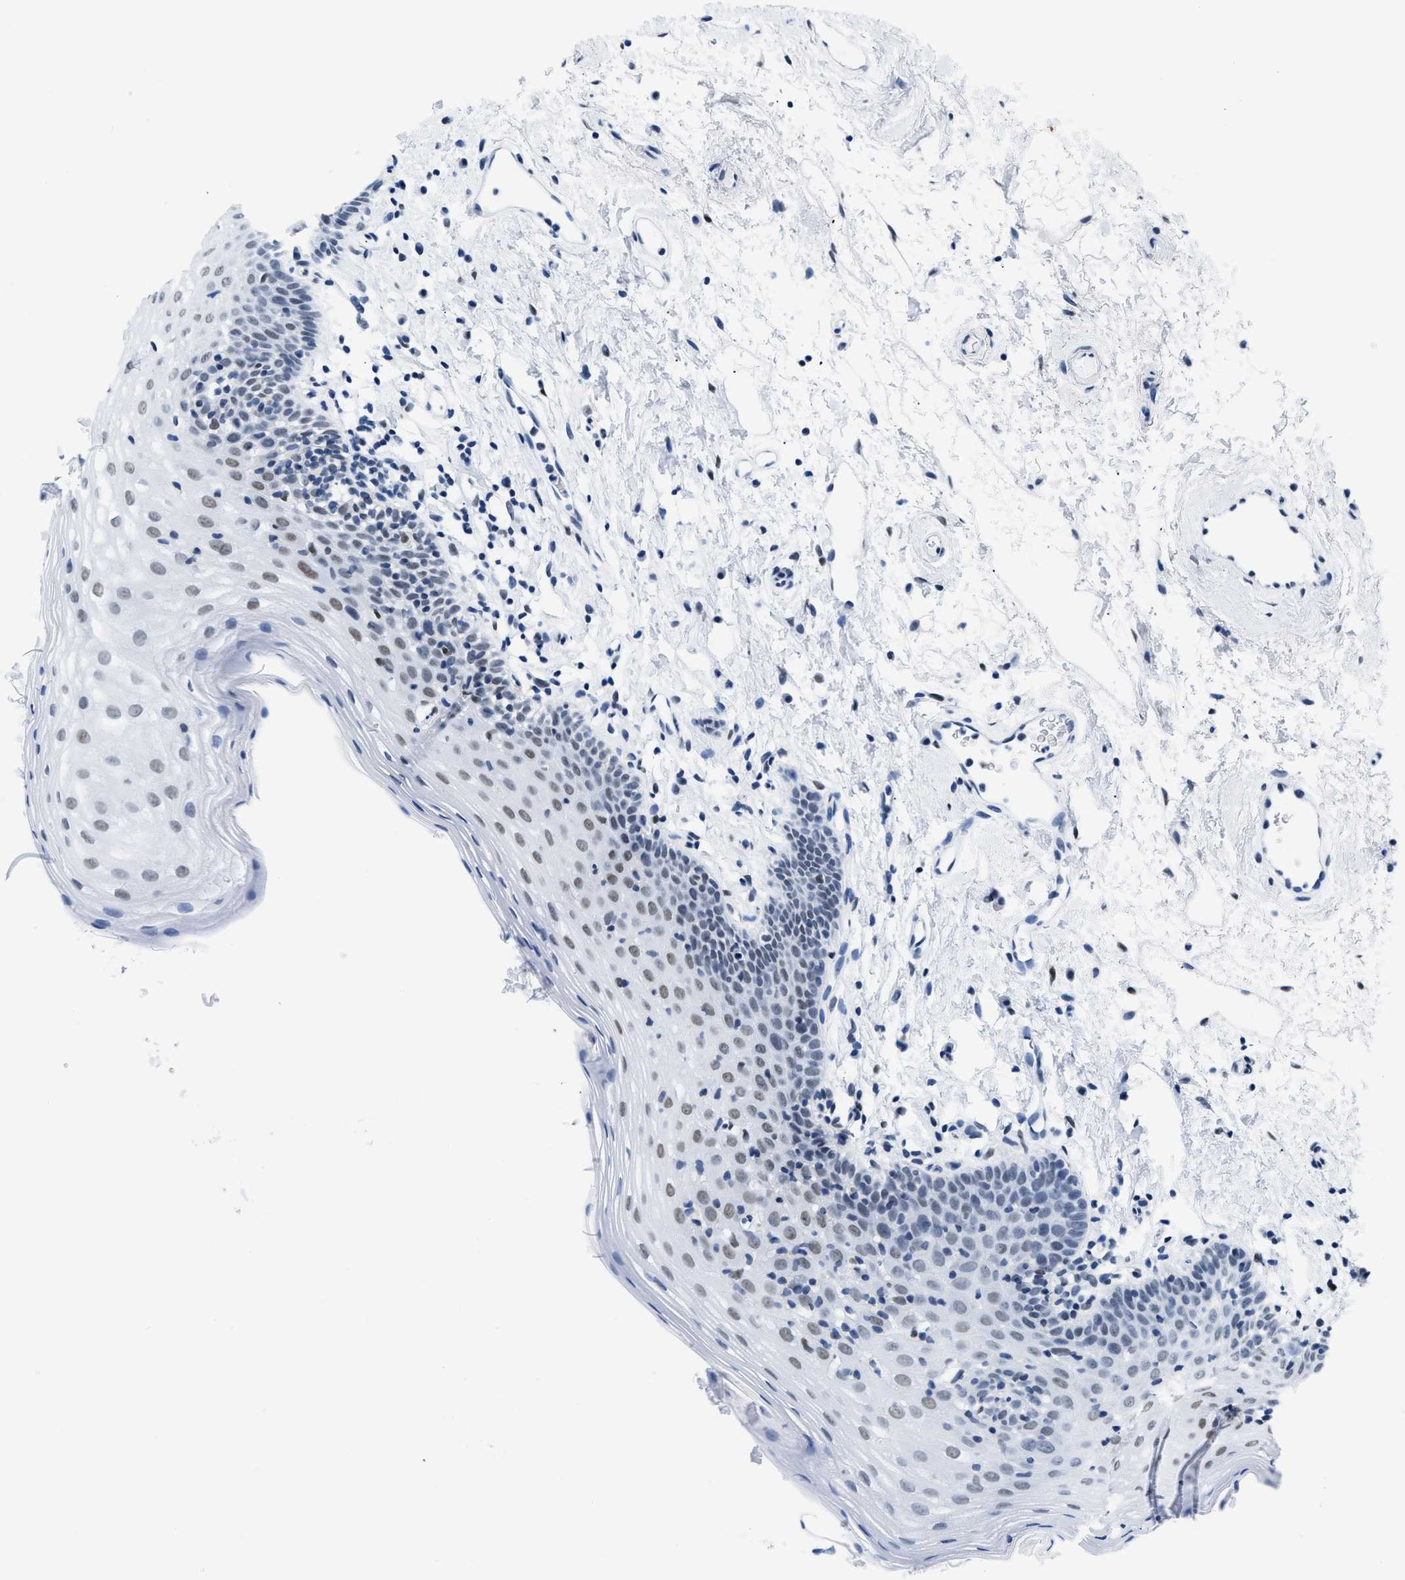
{"staining": {"intensity": "moderate", "quantity": "<25%", "location": "nuclear"}, "tissue": "oral mucosa", "cell_type": "Squamous epithelial cells", "image_type": "normal", "snomed": [{"axis": "morphology", "description": "Normal tissue, NOS"}, {"axis": "topography", "description": "Oral tissue"}], "caption": "Brown immunohistochemical staining in normal human oral mucosa shows moderate nuclear expression in approximately <25% of squamous epithelial cells. Using DAB (brown) and hematoxylin (blue) stains, captured at high magnification using brightfield microscopy.", "gene": "CTBP1", "patient": {"sex": "male", "age": 66}}